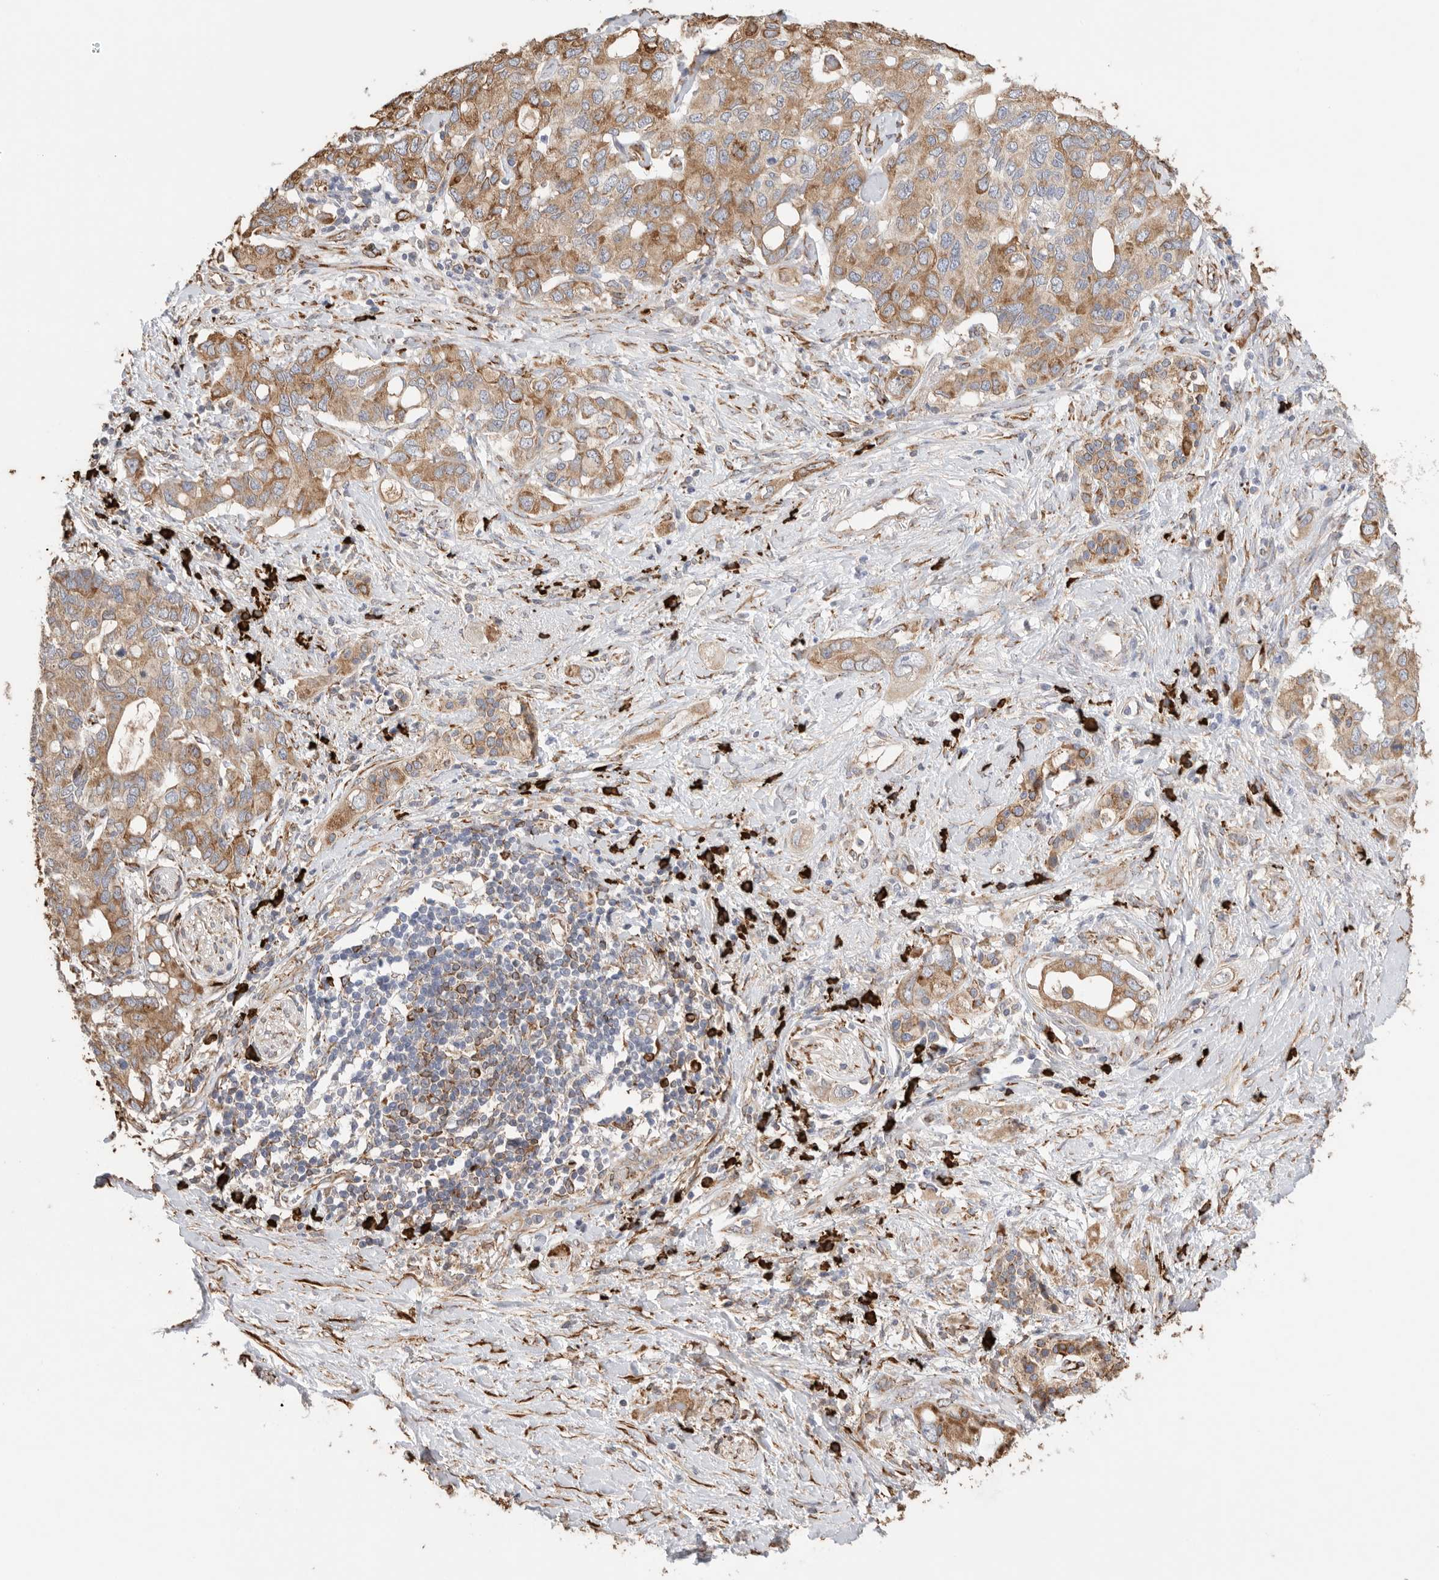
{"staining": {"intensity": "moderate", "quantity": ">75%", "location": "cytoplasmic/membranous"}, "tissue": "pancreatic cancer", "cell_type": "Tumor cells", "image_type": "cancer", "snomed": [{"axis": "morphology", "description": "Adenocarcinoma, NOS"}, {"axis": "topography", "description": "Pancreas"}], "caption": "Moderate cytoplasmic/membranous expression is present in about >75% of tumor cells in adenocarcinoma (pancreatic).", "gene": "BLOC1S5", "patient": {"sex": "female", "age": 56}}